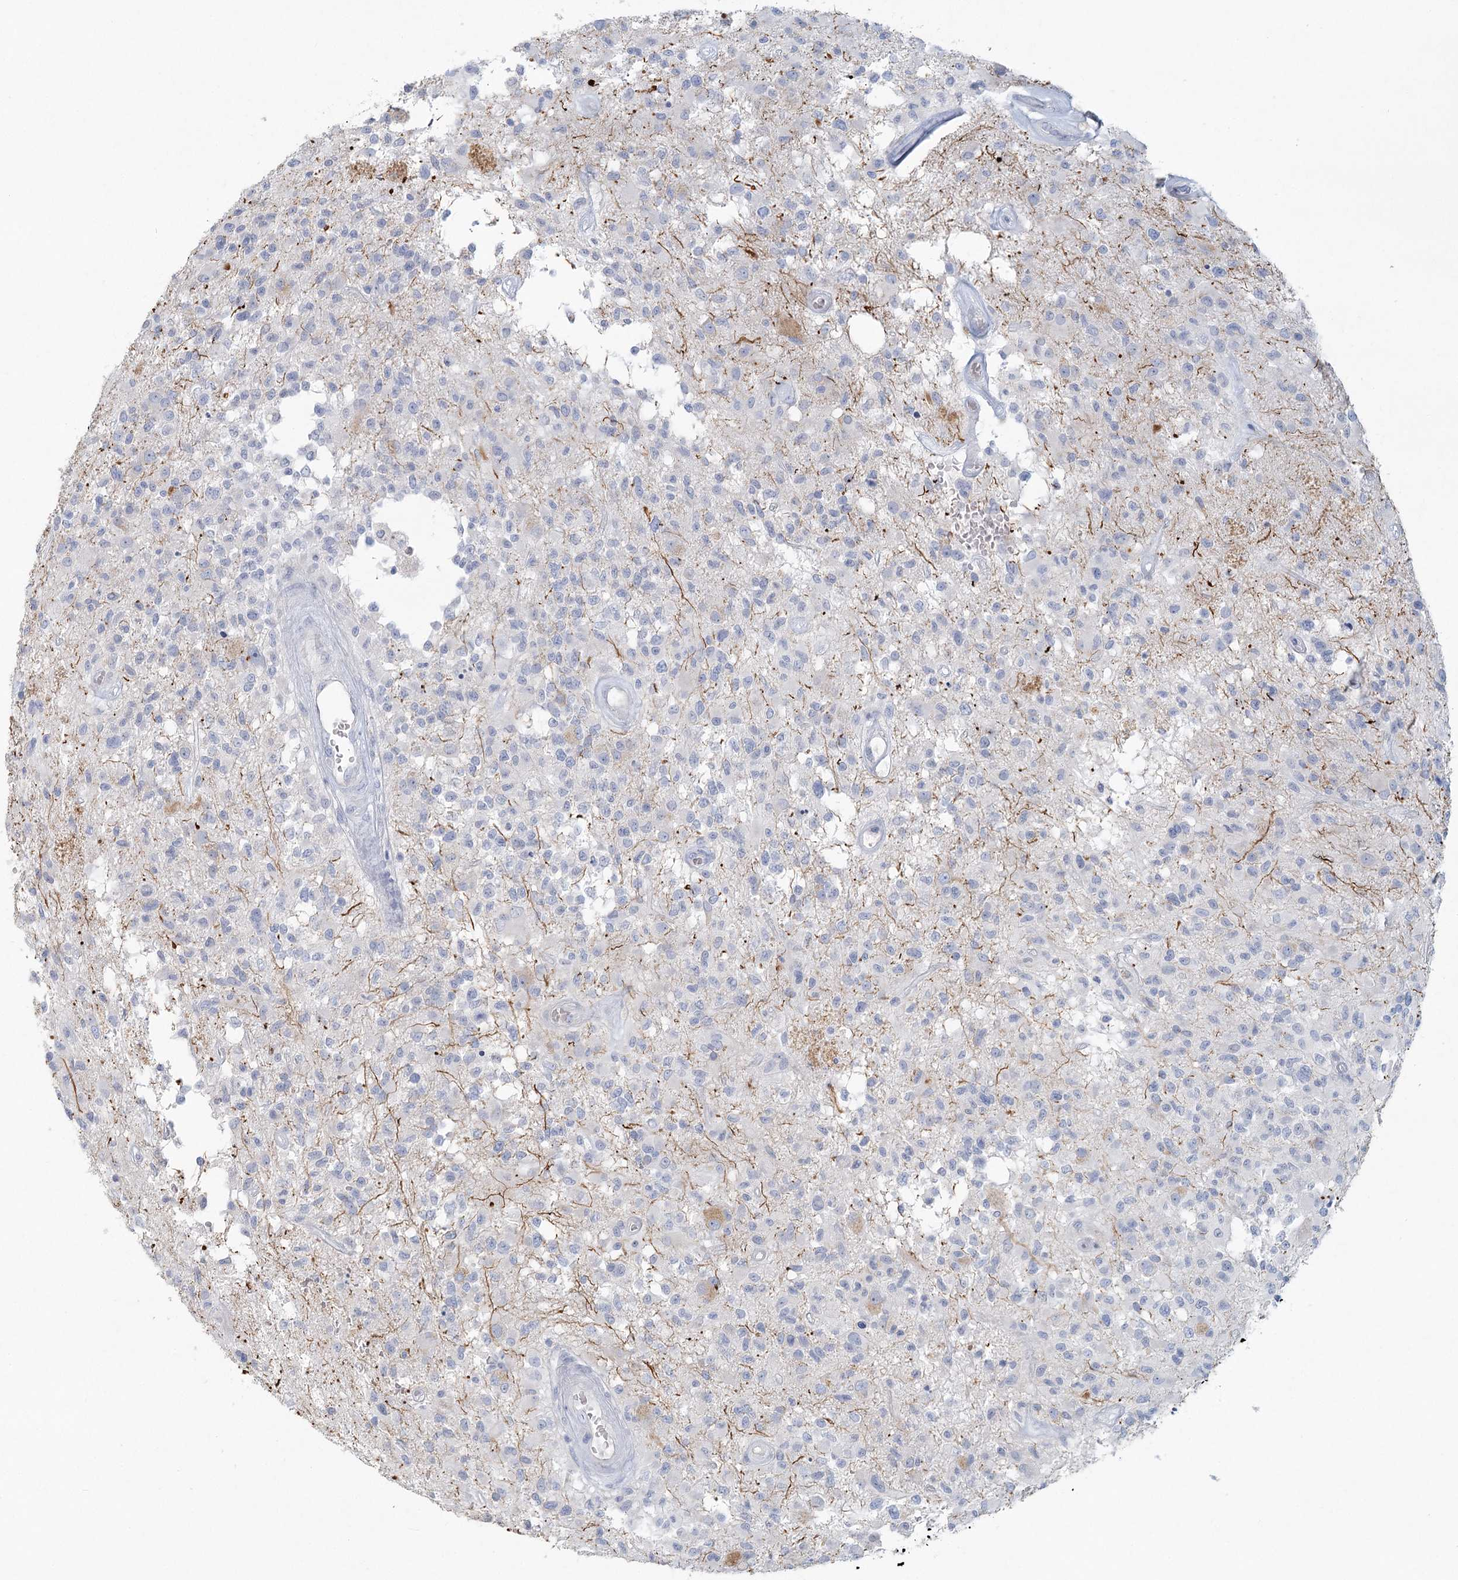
{"staining": {"intensity": "negative", "quantity": "none", "location": "none"}, "tissue": "glioma", "cell_type": "Tumor cells", "image_type": "cancer", "snomed": [{"axis": "morphology", "description": "Glioma, malignant, High grade"}, {"axis": "morphology", "description": "Glioblastoma, NOS"}, {"axis": "topography", "description": "Brain"}], "caption": "A histopathology image of glioblastoma stained for a protein displays no brown staining in tumor cells. Nuclei are stained in blue.", "gene": "LRP2BP", "patient": {"sex": "male", "age": 60}}